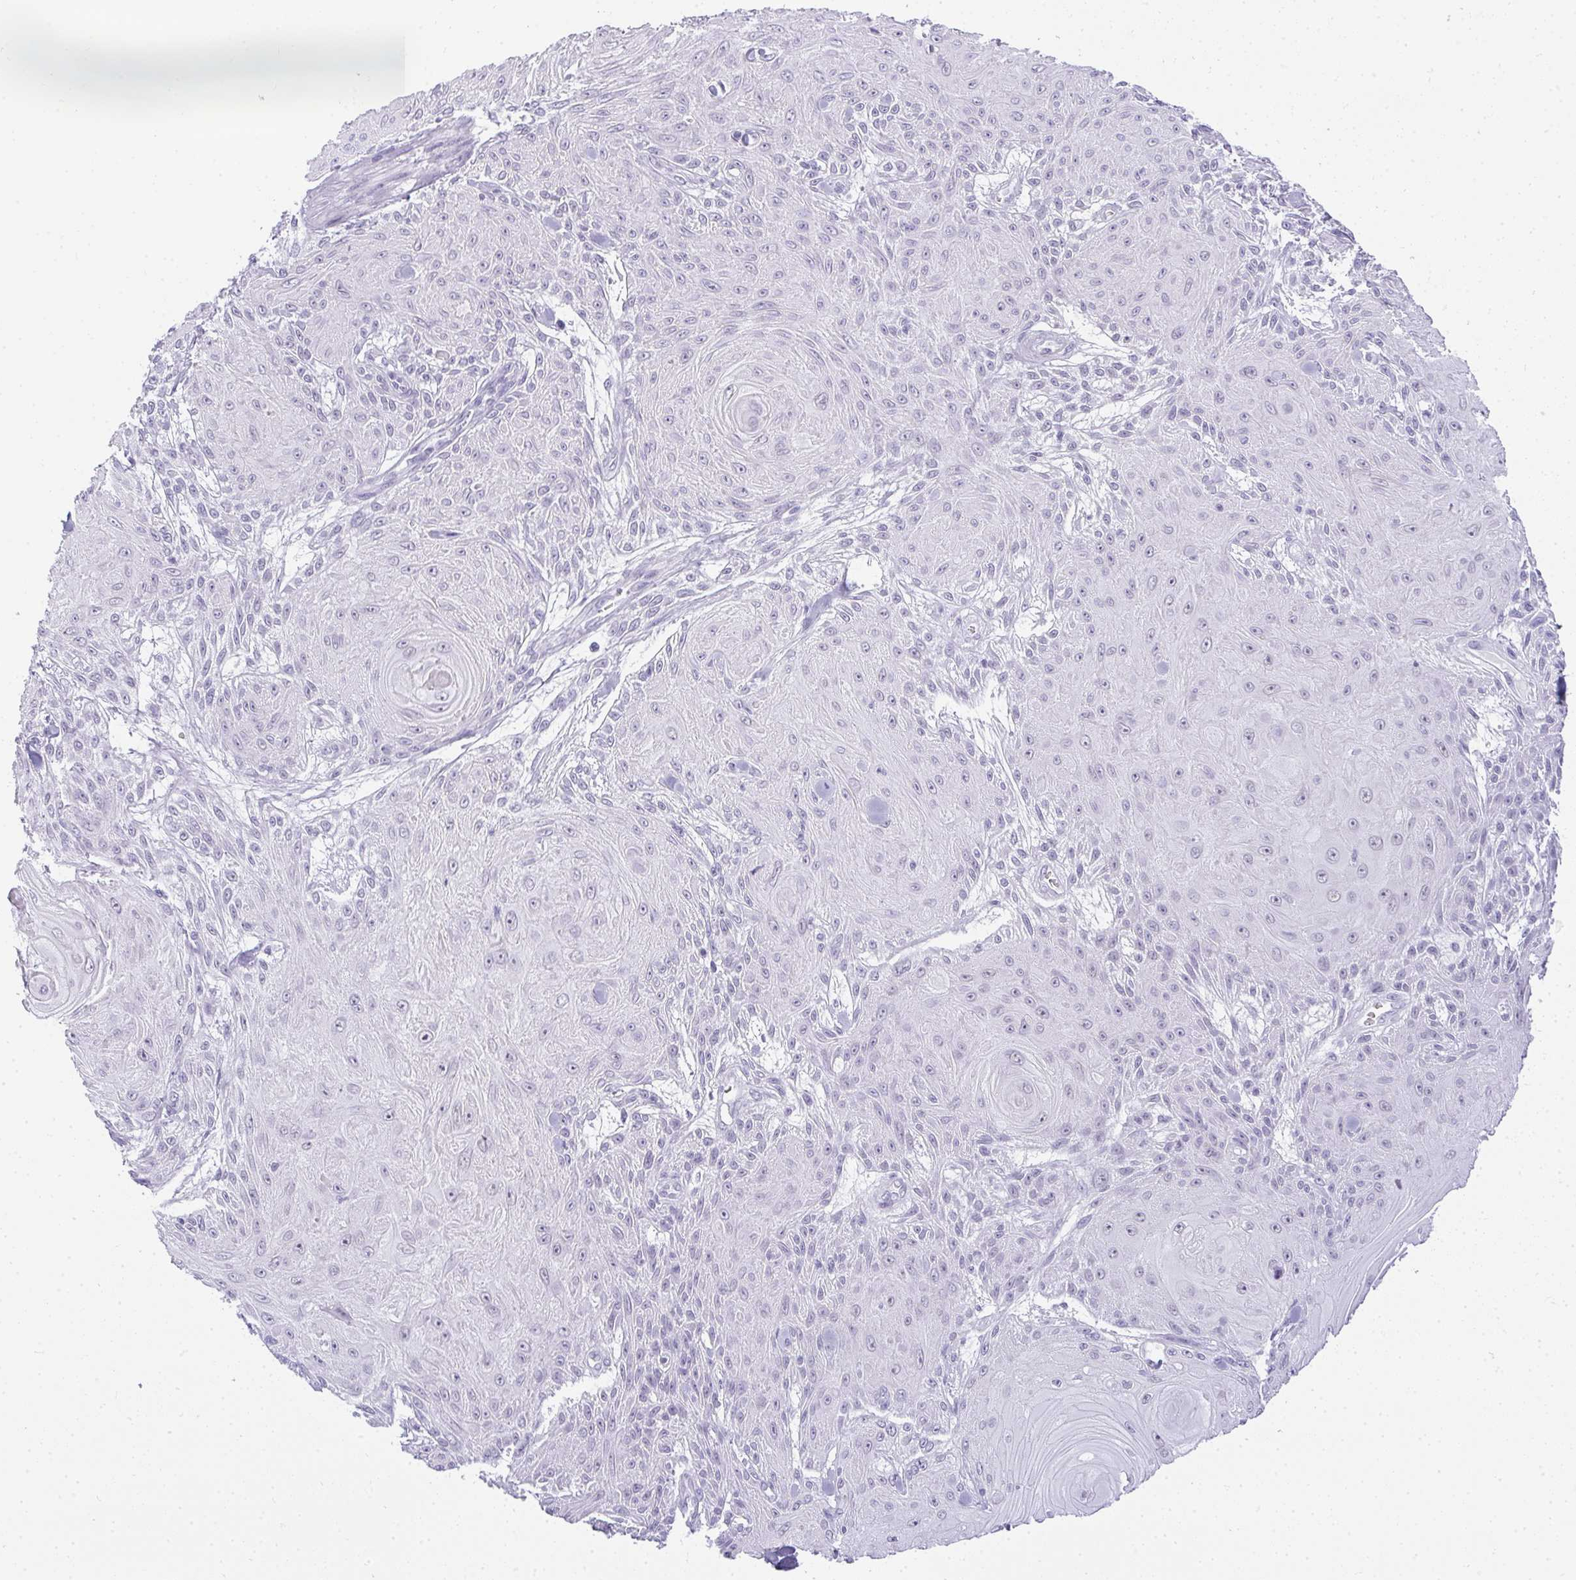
{"staining": {"intensity": "negative", "quantity": "none", "location": "none"}, "tissue": "skin cancer", "cell_type": "Tumor cells", "image_type": "cancer", "snomed": [{"axis": "morphology", "description": "Squamous cell carcinoma, NOS"}, {"axis": "topography", "description": "Skin"}], "caption": "Image shows no protein positivity in tumor cells of skin cancer (squamous cell carcinoma) tissue. (DAB (3,3'-diaminobenzidine) immunohistochemistry (IHC), high magnification).", "gene": "PLA2G1B", "patient": {"sex": "male", "age": 88}}